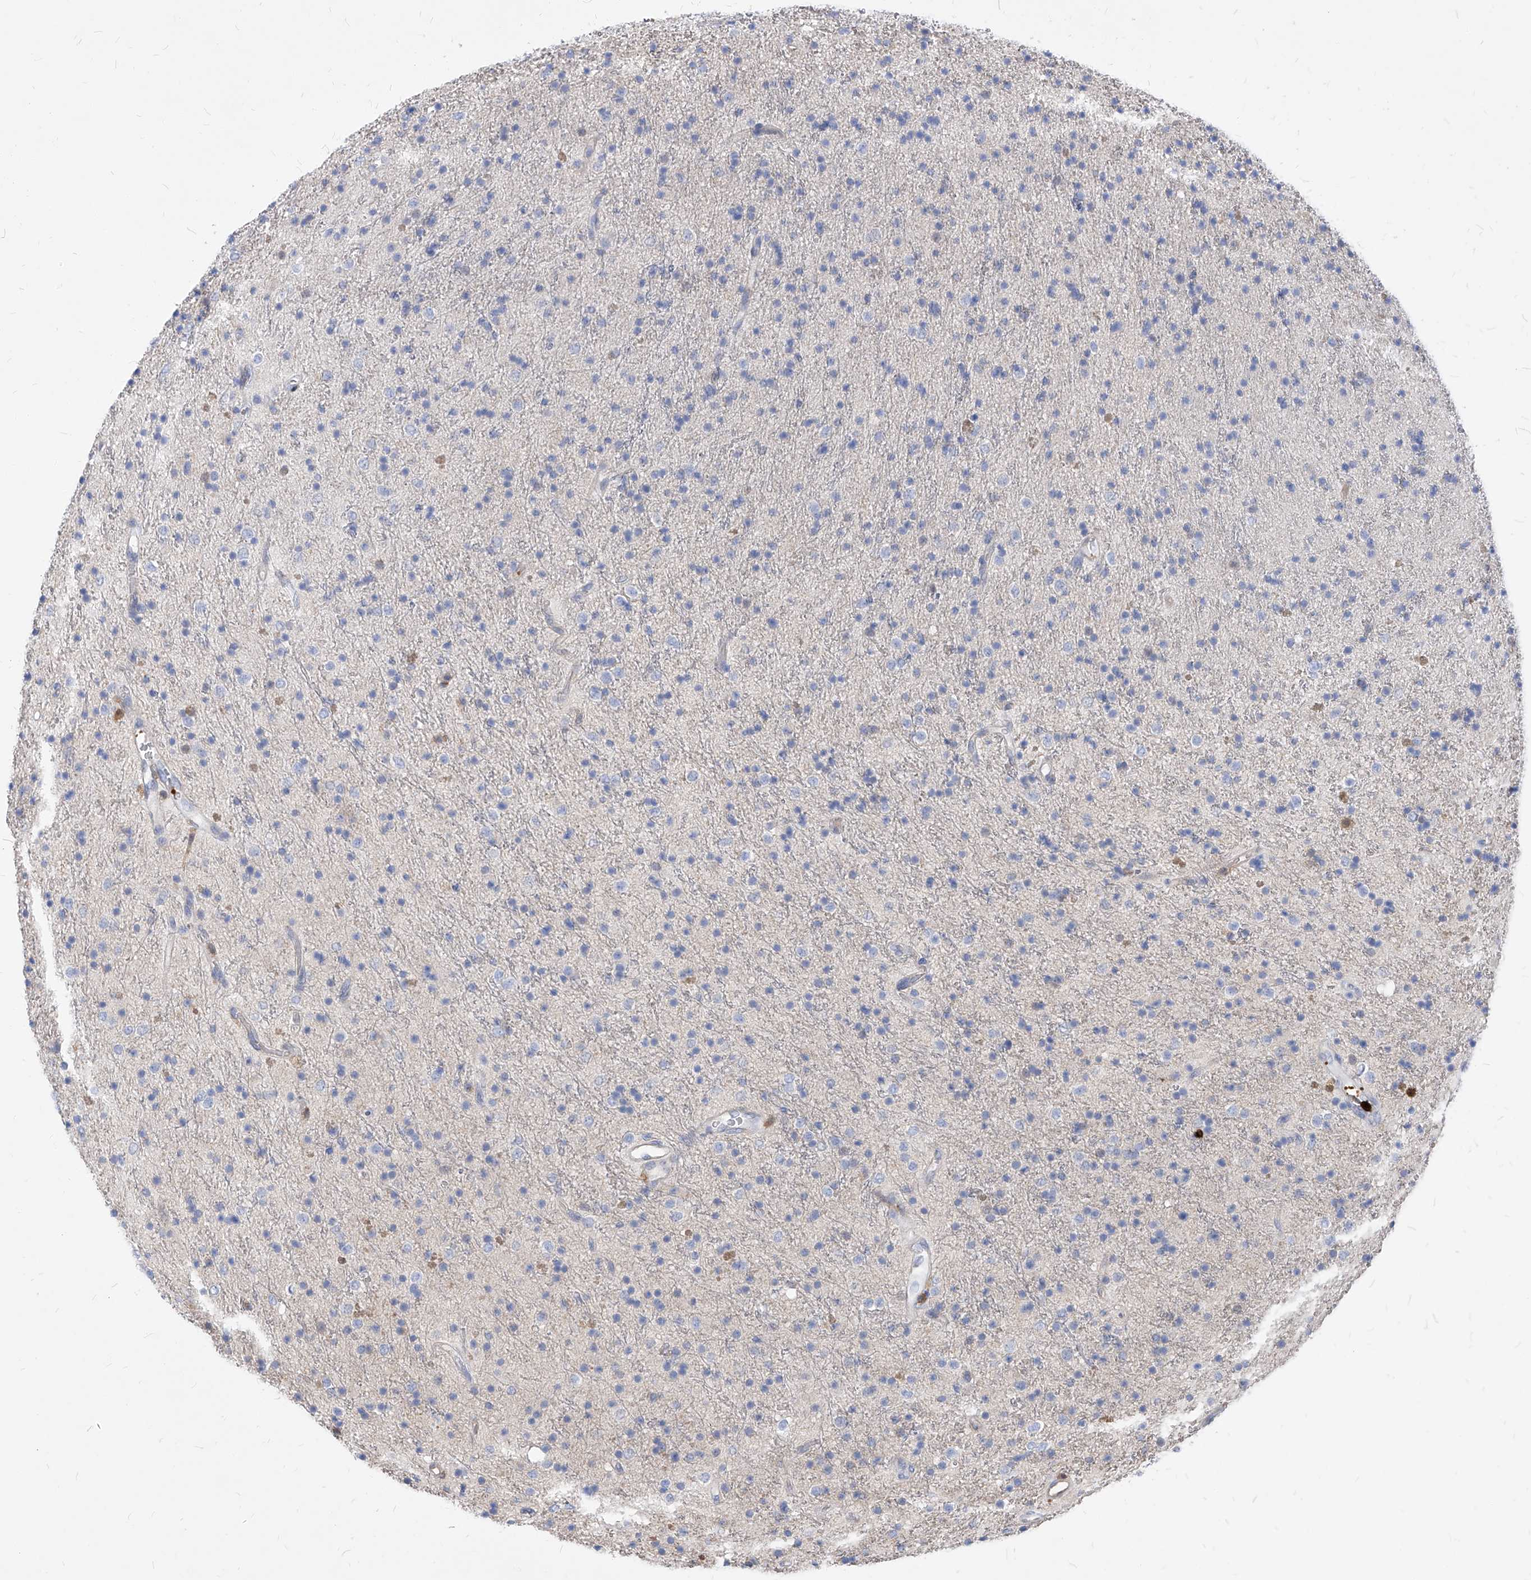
{"staining": {"intensity": "negative", "quantity": "none", "location": "none"}, "tissue": "glioma", "cell_type": "Tumor cells", "image_type": "cancer", "snomed": [{"axis": "morphology", "description": "Glioma, malignant, High grade"}, {"axis": "topography", "description": "Brain"}], "caption": "Histopathology image shows no significant protein staining in tumor cells of glioma.", "gene": "ABRACL", "patient": {"sex": "male", "age": 34}}